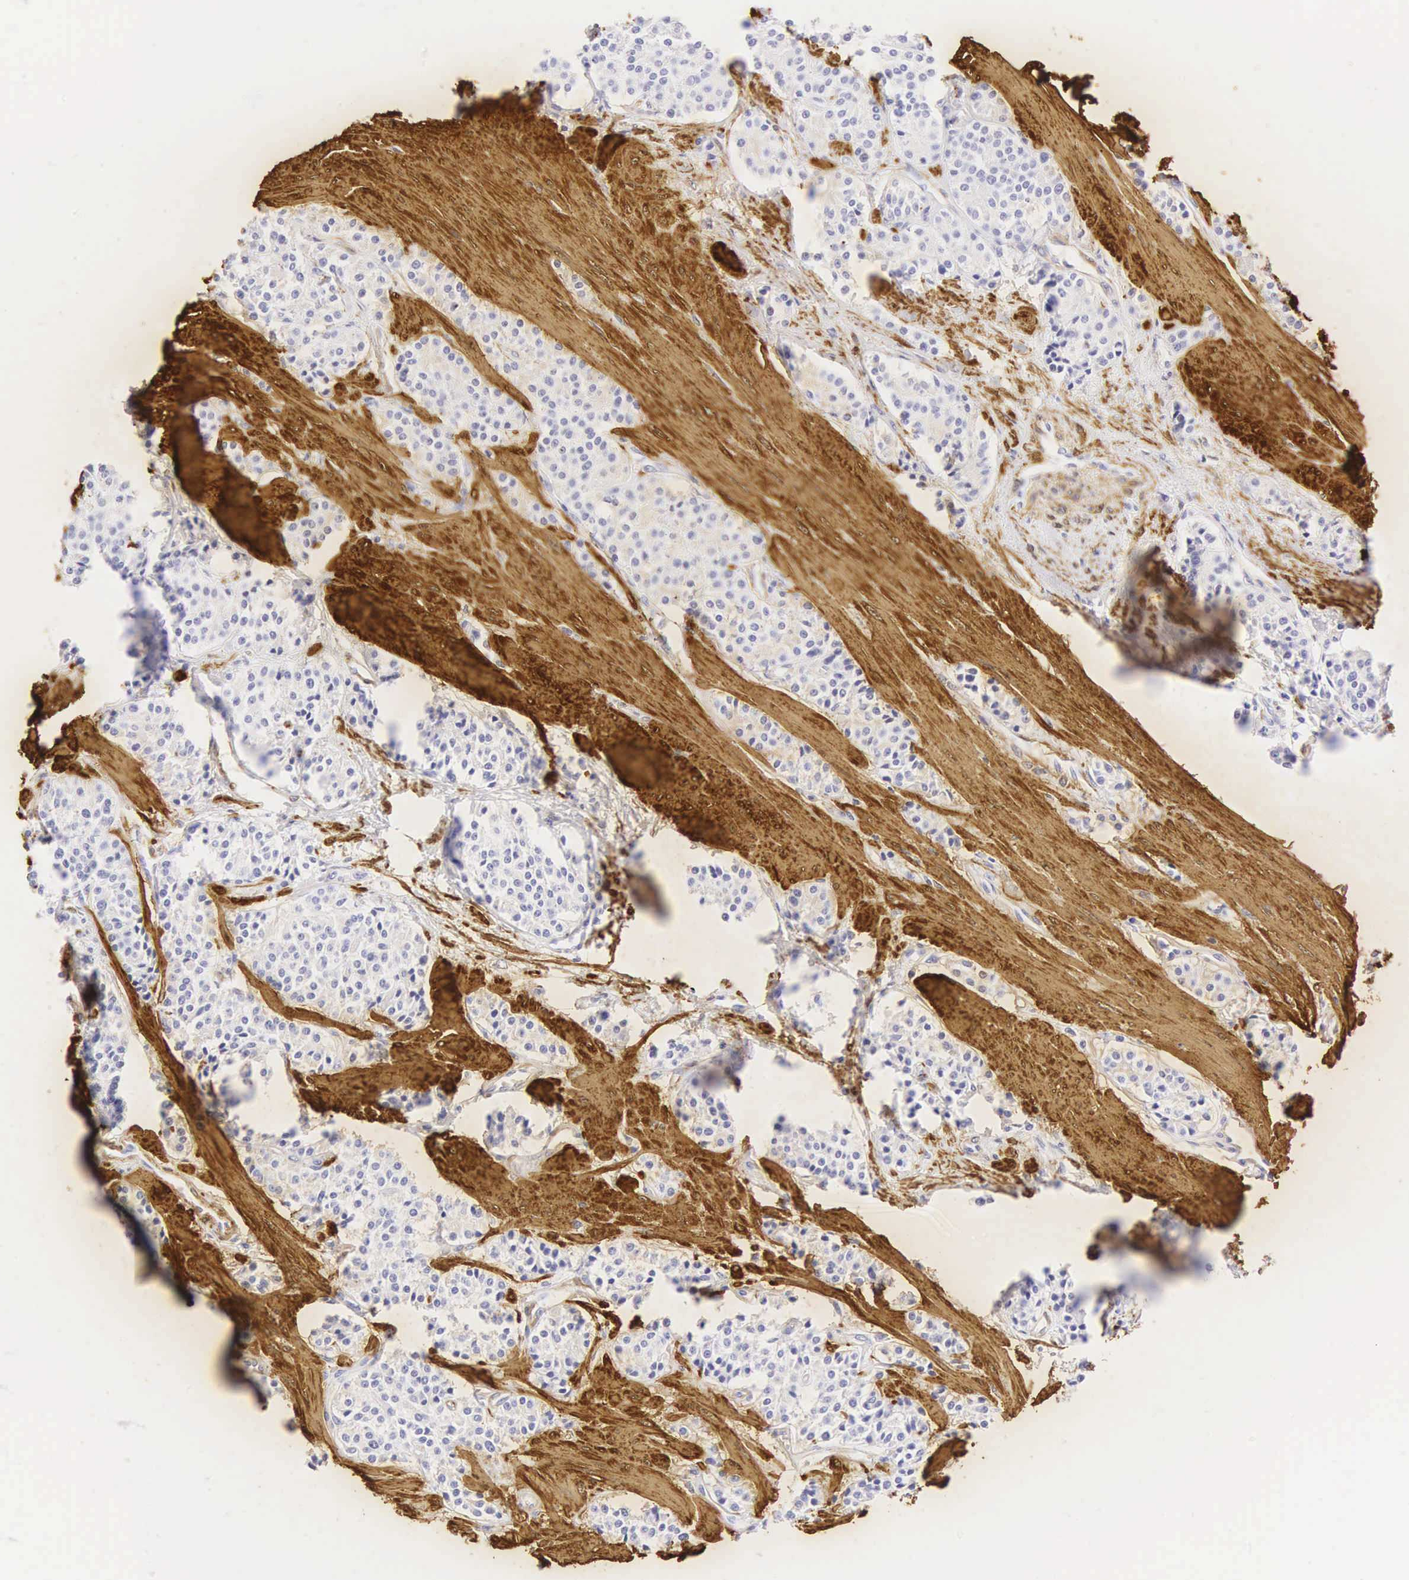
{"staining": {"intensity": "negative", "quantity": "none", "location": "none"}, "tissue": "carcinoid", "cell_type": "Tumor cells", "image_type": "cancer", "snomed": [{"axis": "morphology", "description": "Carcinoid, malignant, NOS"}, {"axis": "topography", "description": "Stomach"}], "caption": "The micrograph shows no staining of tumor cells in carcinoid (malignant).", "gene": "CNN1", "patient": {"sex": "female", "age": 76}}